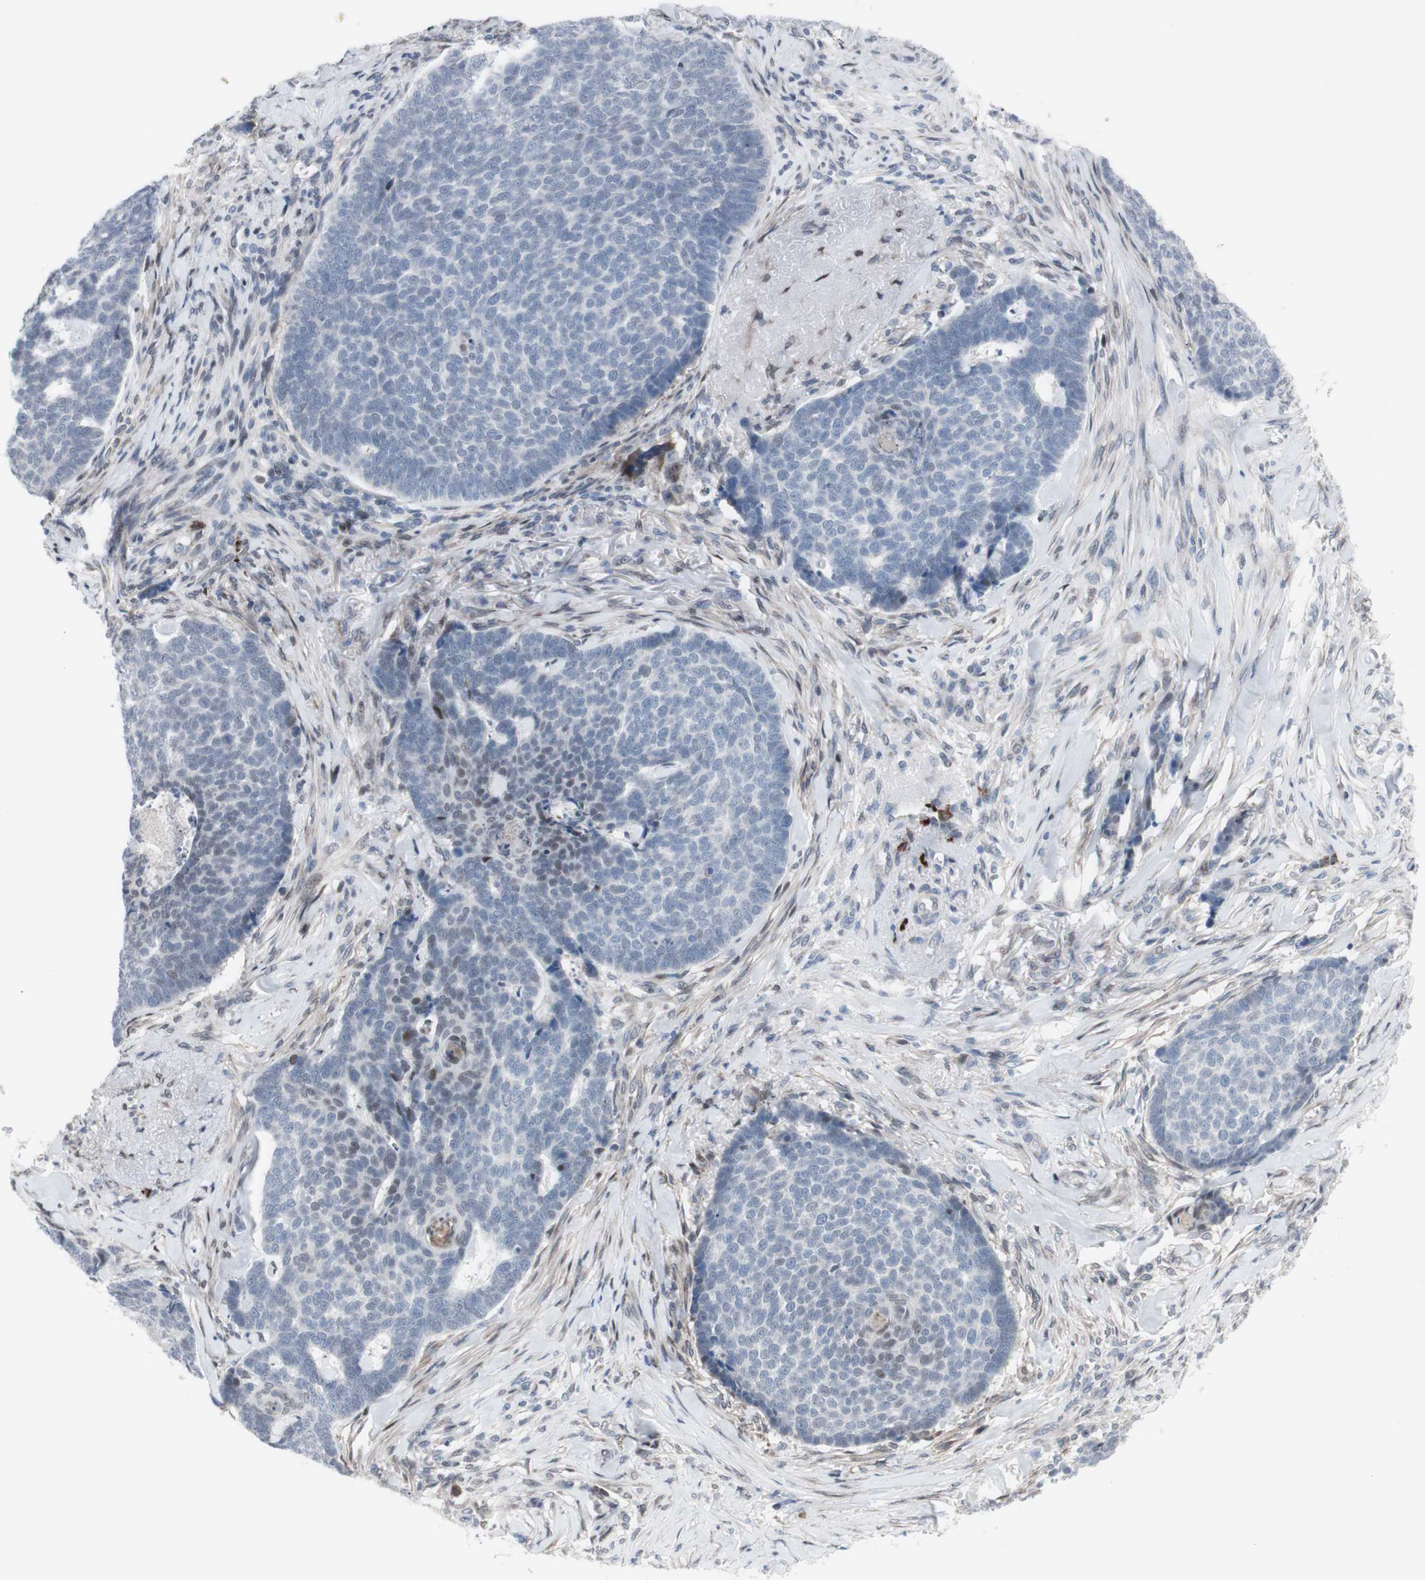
{"staining": {"intensity": "negative", "quantity": "none", "location": "none"}, "tissue": "skin cancer", "cell_type": "Tumor cells", "image_type": "cancer", "snomed": [{"axis": "morphology", "description": "Basal cell carcinoma"}, {"axis": "topography", "description": "Skin"}], "caption": "Immunohistochemistry histopathology image of human skin cancer (basal cell carcinoma) stained for a protein (brown), which shows no expression in tumor cells.", "gene": "PHTF2", "patient": {"sex": "male", "age": 84}}